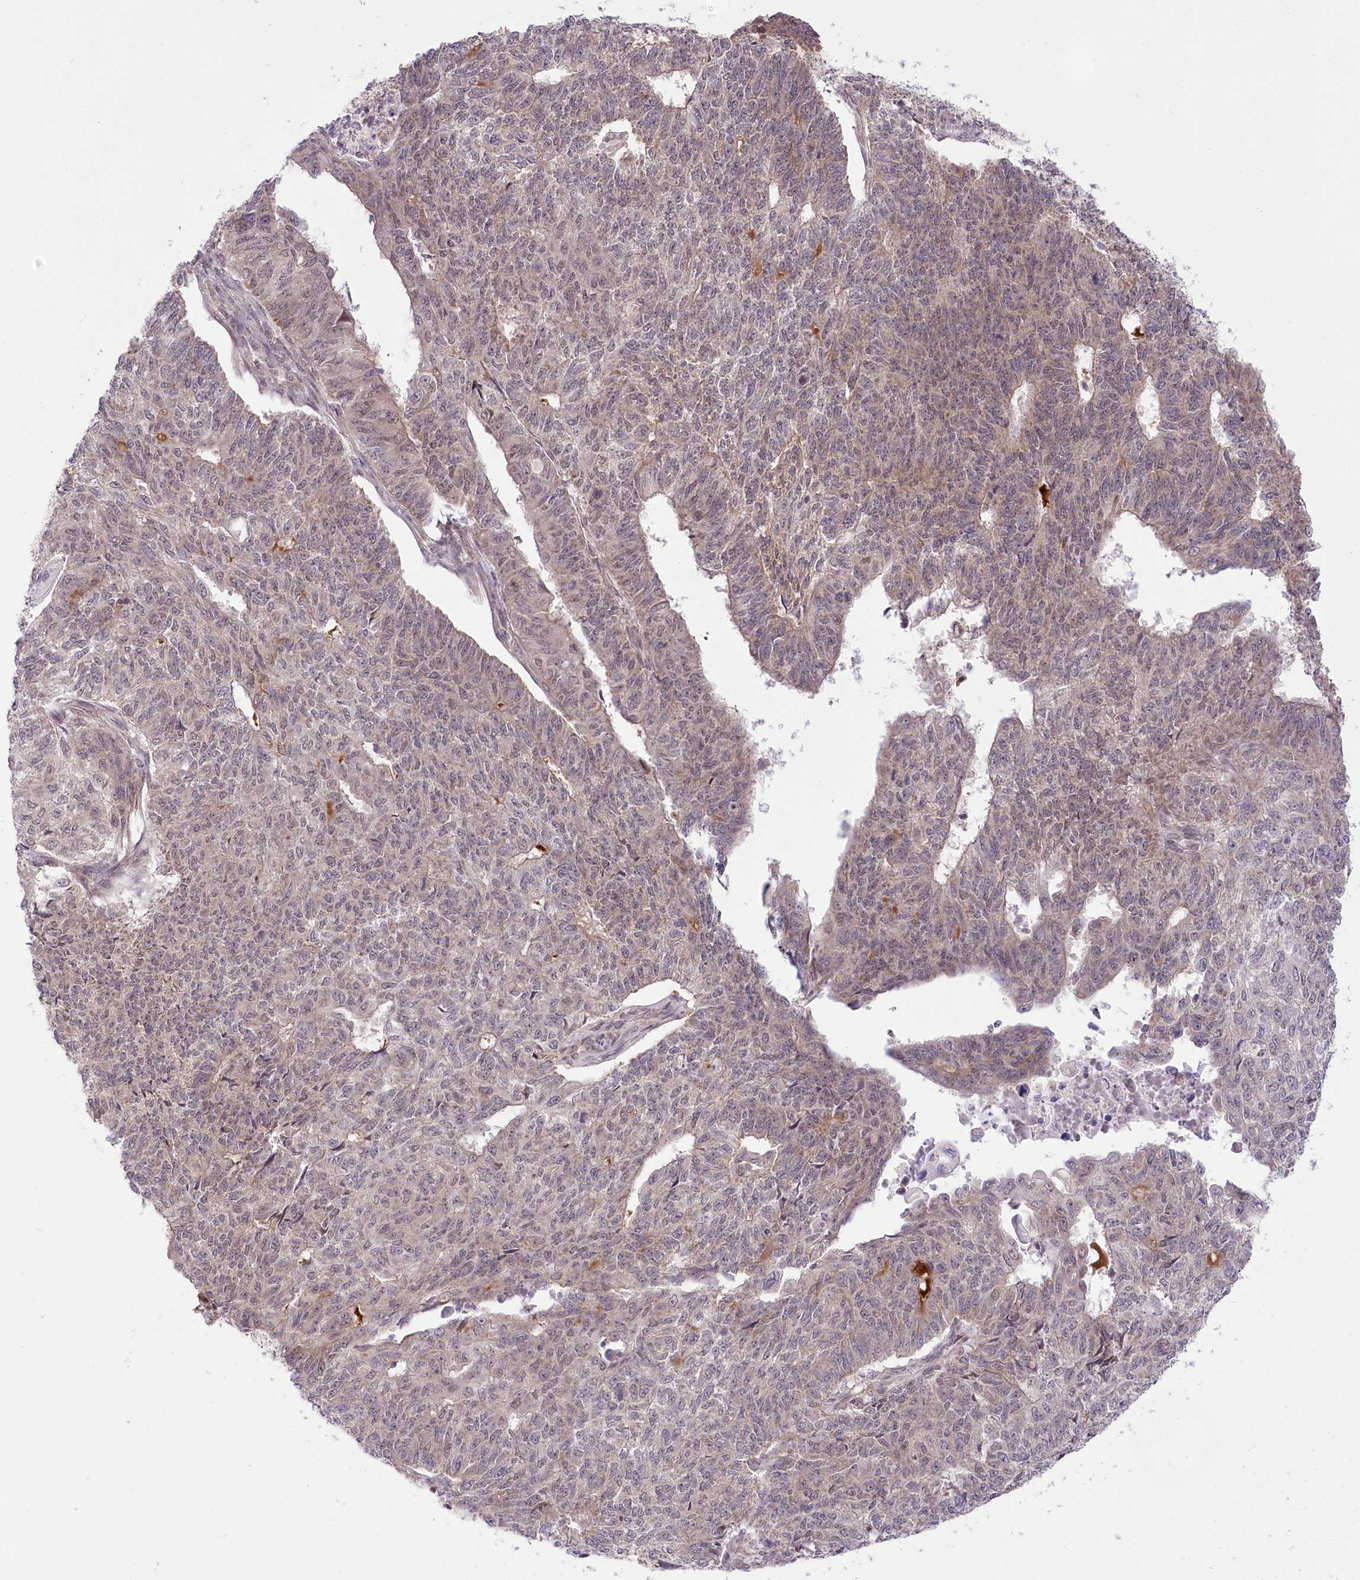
{"staining": {"intensity": "weak", "quantity": "<25%", "location": "cytoplasmic/membranous,nuclear"}, "tissue": "endometrial cancer", "cell_type": "Tumor cells", "image_type": "cancer", "snomed": [{"axis": "morphology", "description": "Adenocarcinoma, NOS"}, {"axis": "topography", "description": "Endometrium"}], "caption": "Immunohistochemistry (IHC) photomicrograph of neoplastic tissue: adenocarcinoma (endometrial) stained with DAB exhibits no significant protein positivity in tumor cells.", "gene": "ZMAT2", "patient": {"sex": "female", "age": 32}}